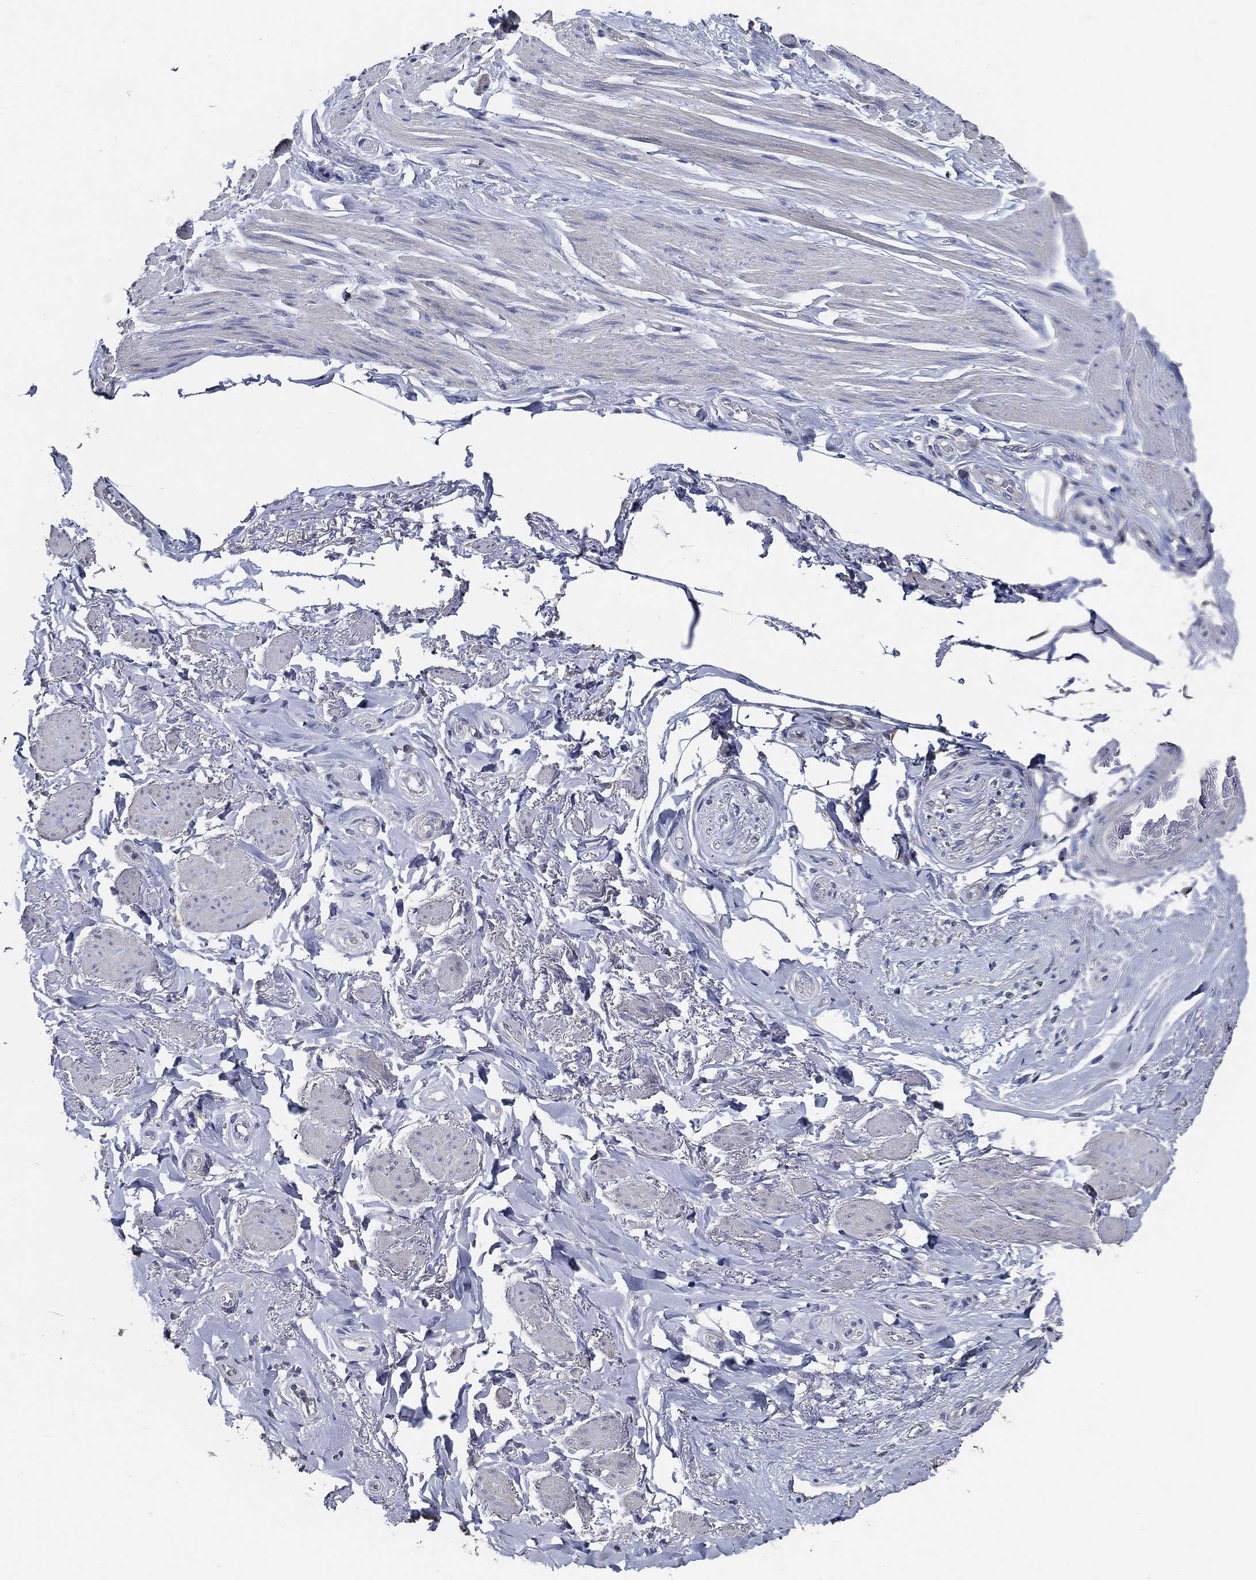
{"staining": {"intensity": "negative", "quantity": "none", "location": "none"}, "tissue": "soft tissue", "cell_type": "Fibroblasts", "image_type": "normal", "snomed": [{"axis": "morphology", "description": "Normal tissue, NOS"}, {"axis": "topography", "description": "Skeletal muscle"}, {"axis": "topography", "description": "Anal"}, {"axis": "topography", "description": "Peripheral nerve tissue"}], "caption": "High power microscopy image of an immunohistochemistry histopathology image of benign soft tissue, revealing no significant expression in fibroblasts.", "gene": "DOCK3", "patient": {"sex": "male", "age": 53}}